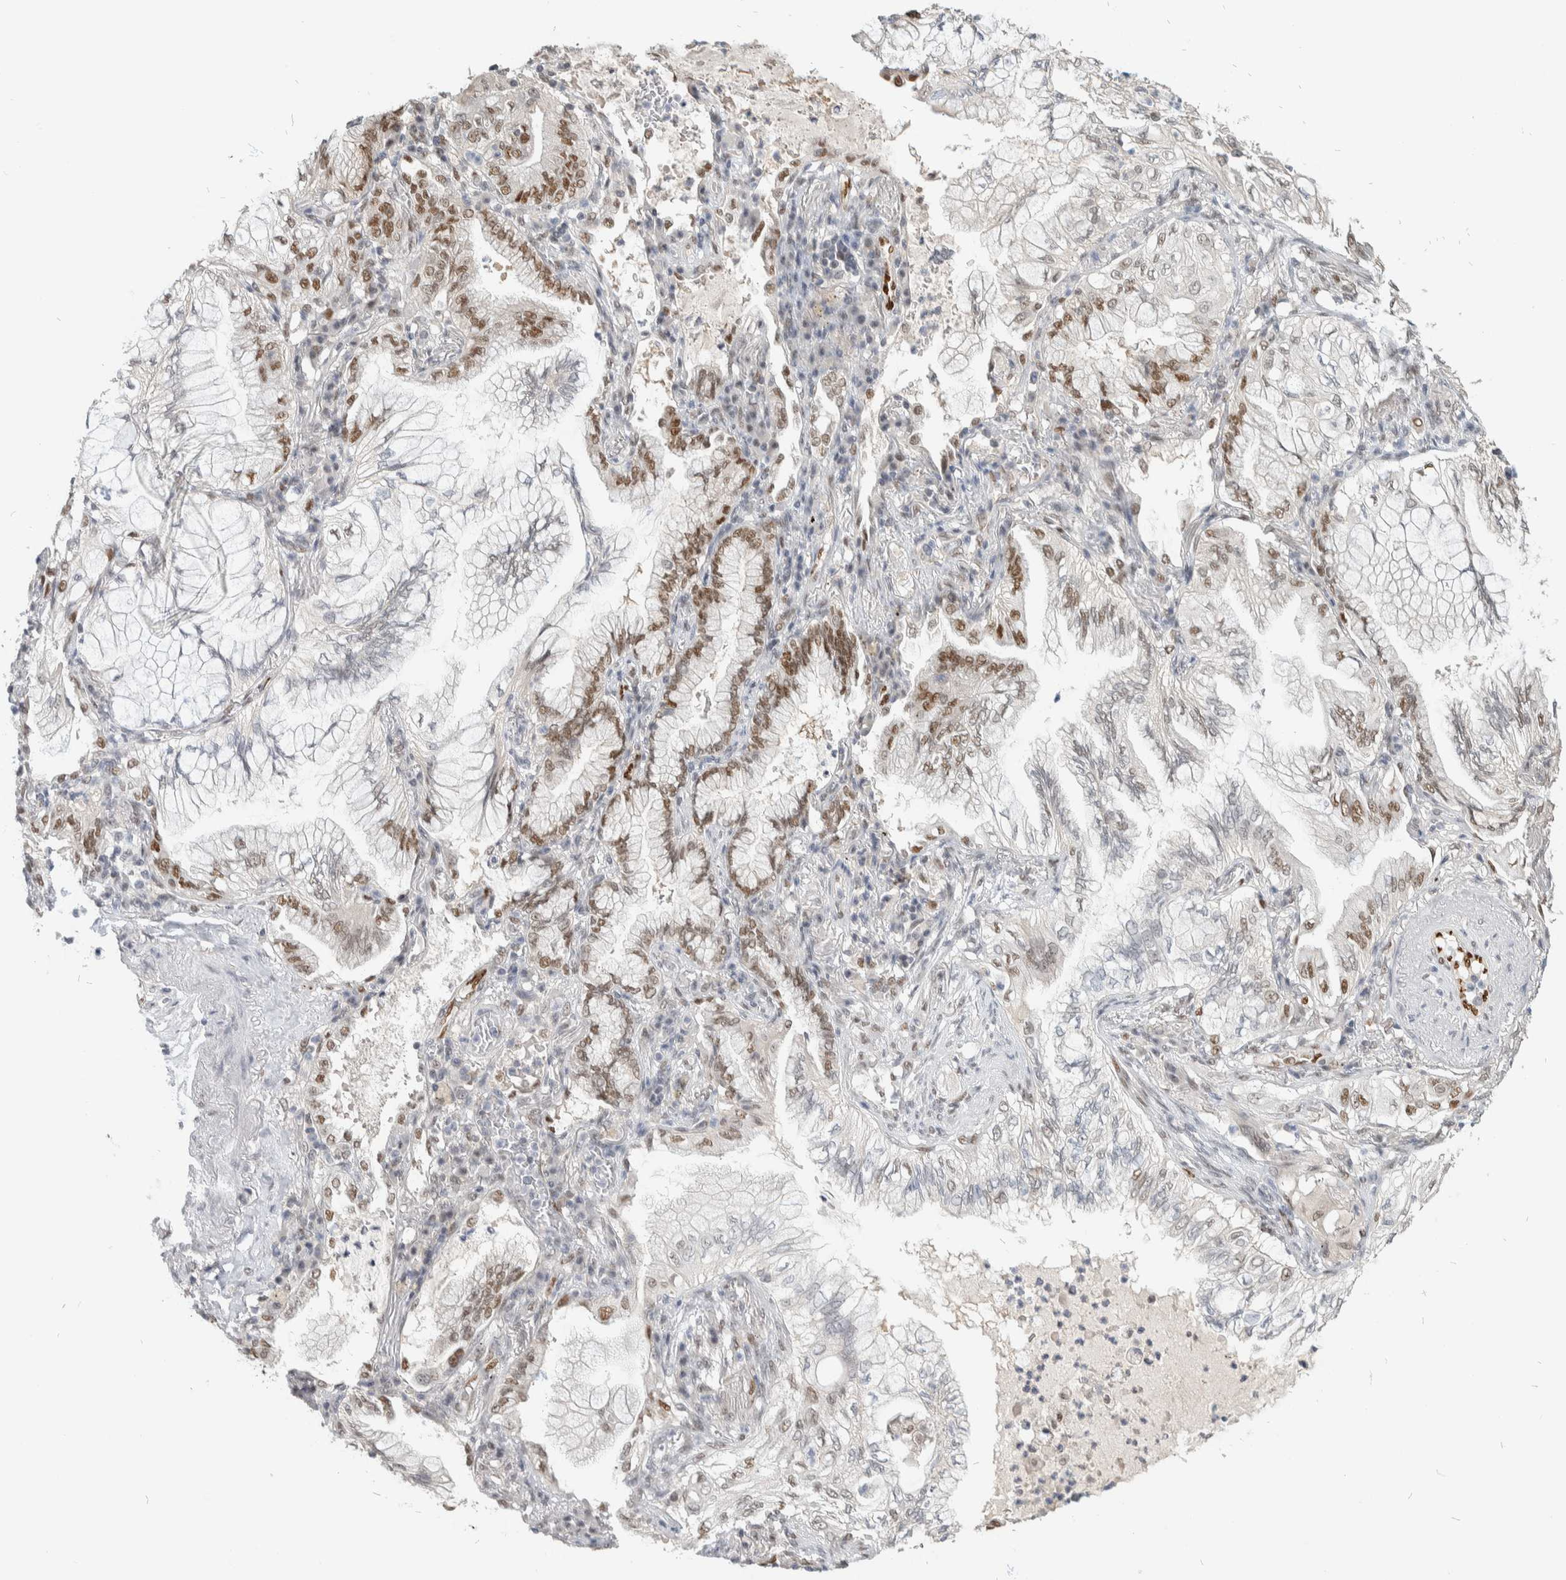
{"staining": {"intensity": "moderate", "quantity": ">75%", "location": "nuclear"}, "tissue": "lung cancer", "cell_type": "Tumor cells", "image_type": "cancer", "snomed": [{"axis": "morphology", "description": "Adenocarcinoma, NOS"}, {"axis": "topography", "description": "Lung"}], "caption": "This photomicrograph displays immunohistochemistry staining of human adenocarcinoma (lung), with medium moderate nuclear staining in about >75% of tumor cells.", "gene": "PUS7", "patient": {"sex": "female", "age": 70}}